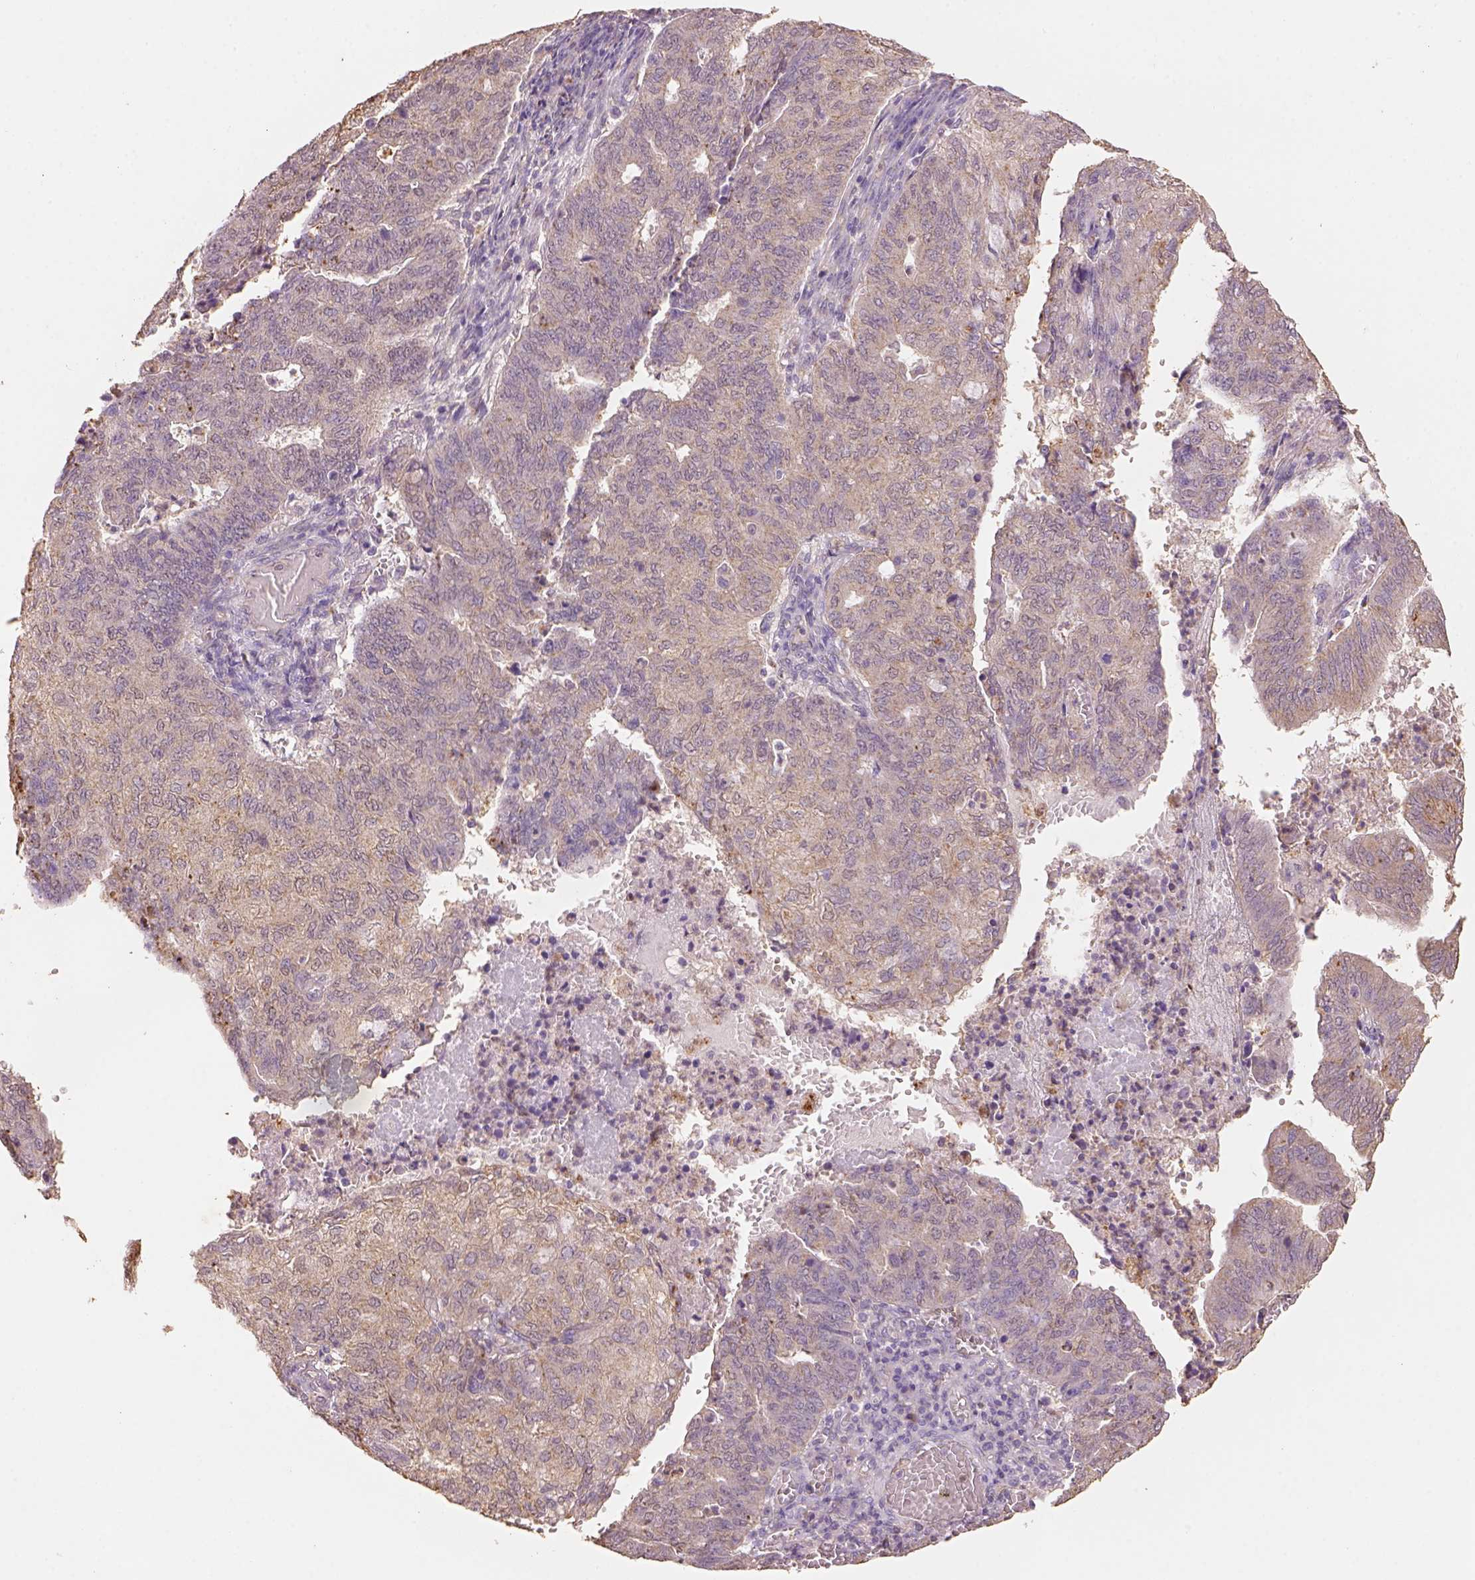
{"staining": {"intensity": "weak", "quantity": ">75%", "location": "cytoplasmic/membranous"}, "tissue": "endometrial cancer", "cell_type": "Tumor cells", "image_type": "cancer", "snomed": [{"axis": "morphology", "description": "Adenocarcinoma, NOS"}, {"axis": "topography", "description": "Endometrium"}], "caption": "Immunohistochemistry (IHC) image of neoplastic tissue: endometrial cancer (adenocarcinoma) stained using immunohistochemistry reveals low levels of weak protein expression localized specifically in the cytoplasmic/membranous of tumor cells, appearing as a cytoplasmic/membranous brown color.", "gene": "AP2B1", "patient": {"sex": "female", "age": 82}}